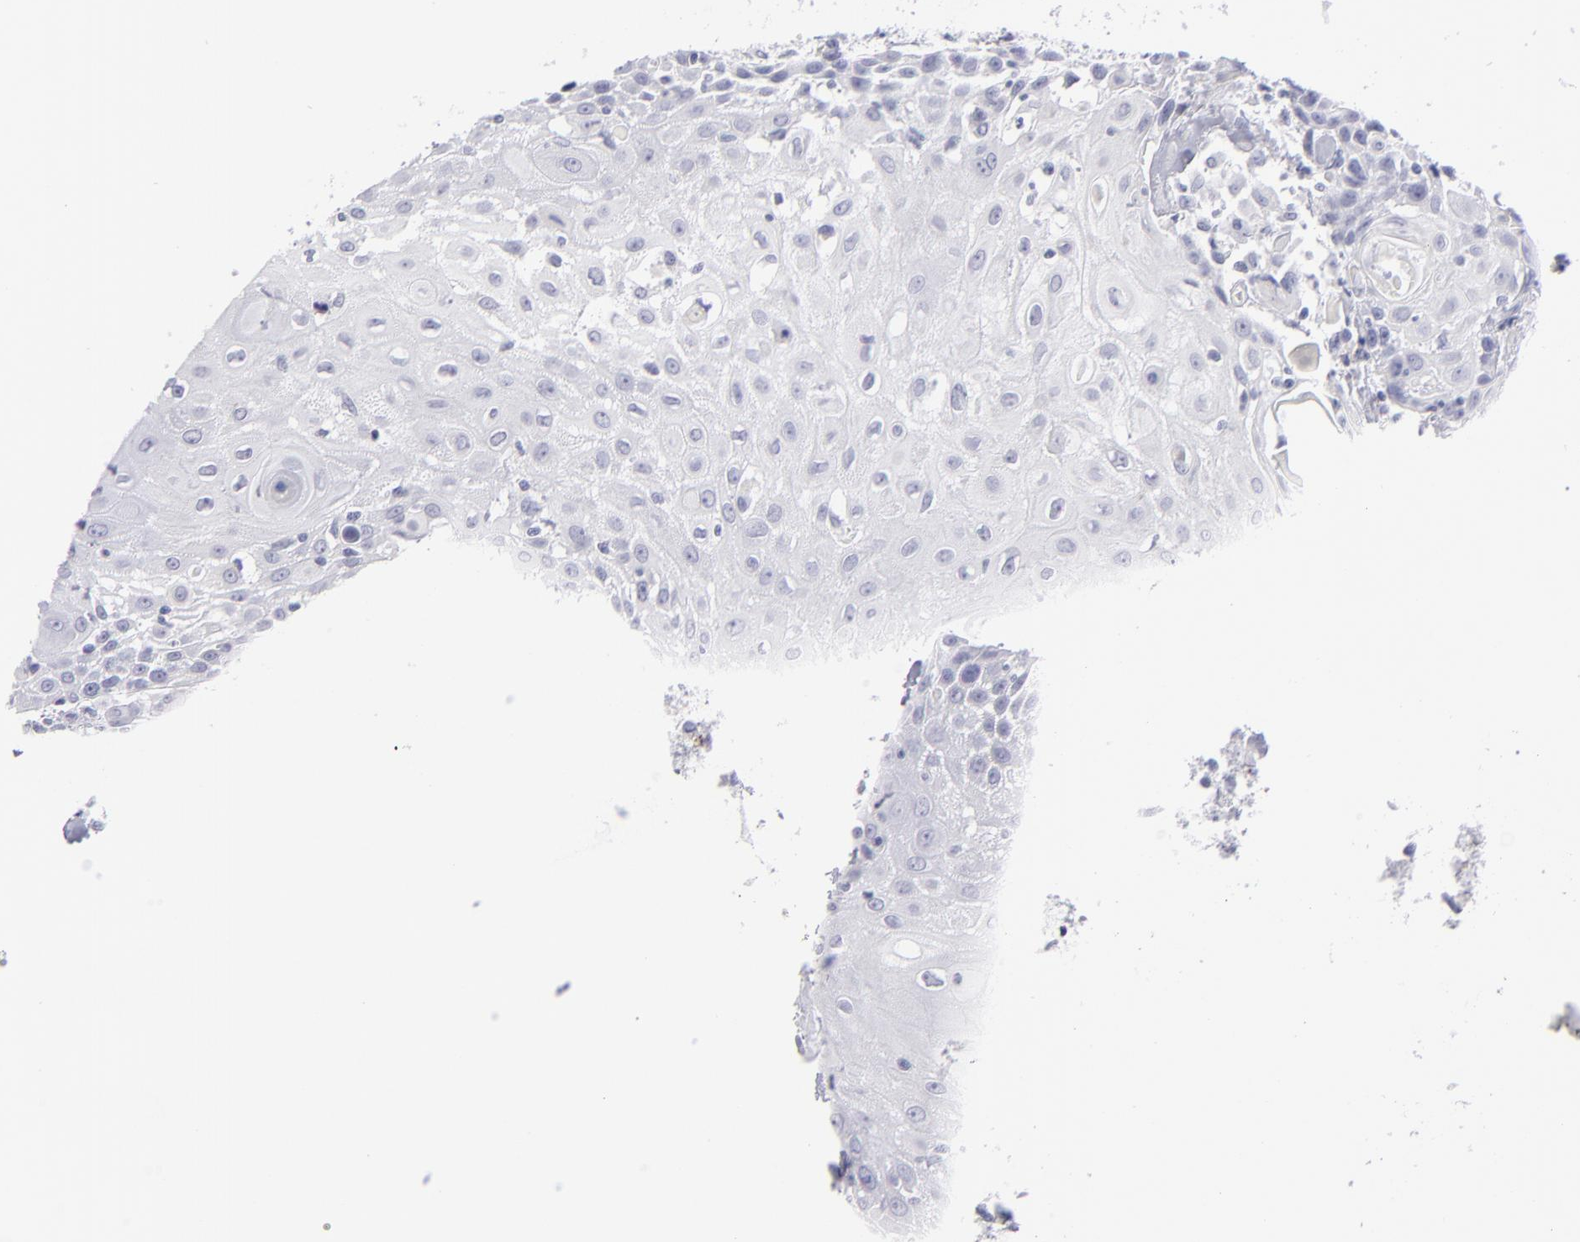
{"staining": {"intensity": "negative", "quantity": "none", "location": "none"}, "tissue": "head and neck cancer", "cell_type": "Tumor cells", "image_type": "cancer", "snomed": [{"axis": "morphology", "description": "Squamous cell carcinoma, NOS"}, {"axis": "topography", "description": "Oral tissue"}, {"axis": "topography", "description": "Head-Neck"}], "caption": "This is an immunohistochemistry (IHC) histopathology image of head and neck cancer. There is no staining in tumor cells.", "gene": "MYH11", "patient": {"sex": "female", "age": 82}}